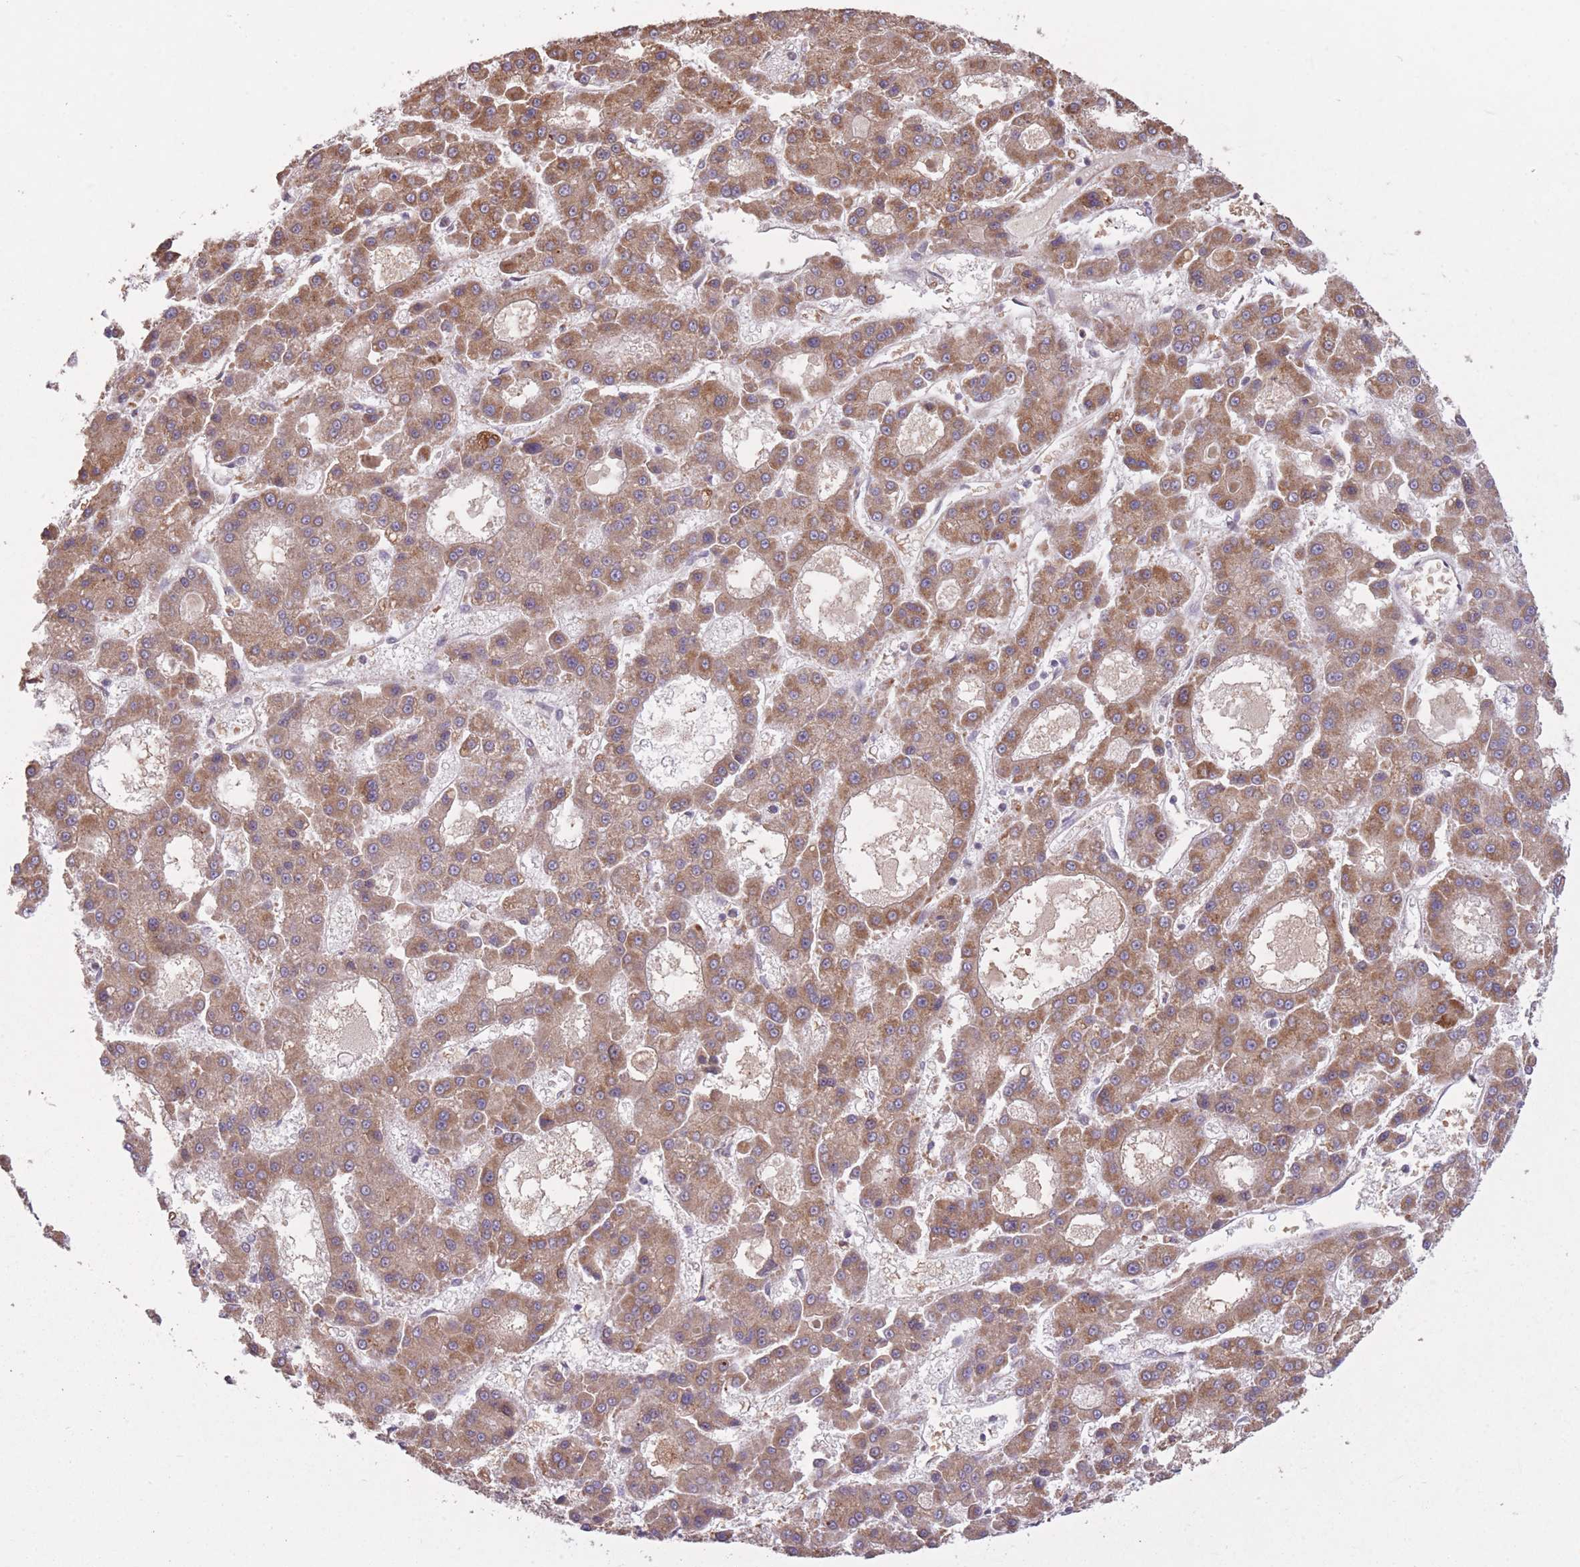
{"staining": {"intensity": "moderate", "quantity": ">75%", "location": "cytoplasmic/membranous"}, "tissue": "liver cancer", "cell_type": "Tumor cells", "image_type": "cancer", "snomed": [{"axis": "morphology", "description": "Carcinoma, Hepatocellular, NOS"}, {"axis": "topography", "description": "Liver"}], "caption": "Liver cancer was stained to show a protein in brown. There is medium levels of moderate cytoplasmic/membranous positivity in approximately >75% of tumor cells. Immunohistochemistry (ihc) stains the protein in brown and the nuclei are stained blue.", "gene": "POLR3F", "patient": {"sex": "male", "age": 70}}